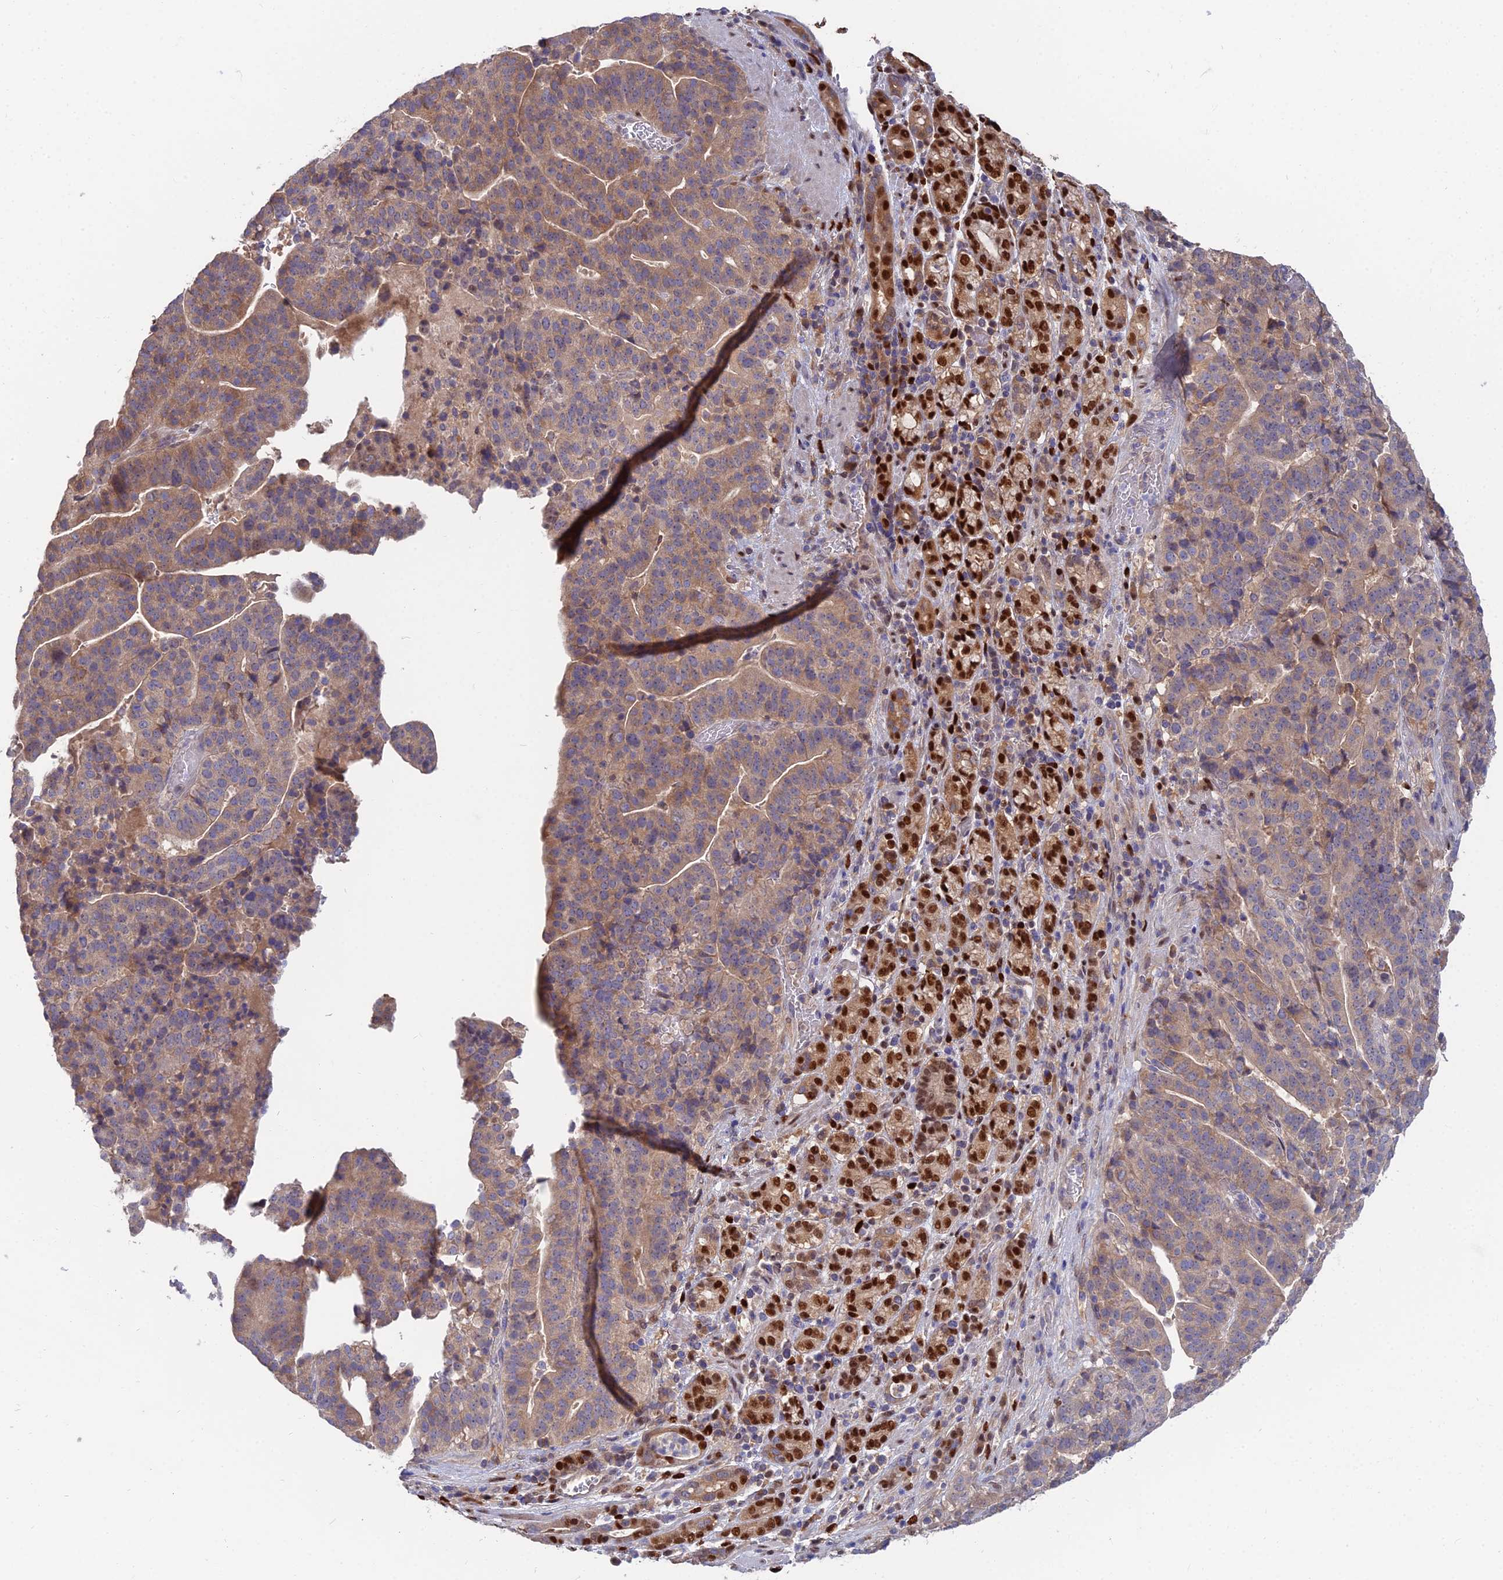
{"staining": {"intensity": "moderate", "quantity": ">75%", "location": "cytoplasmic/membranous"}, "tissue": "stomach cancer", "cell_type": "Tumor cells", "image_type": "cancer", "snomed": [{"axis": "morphology", "description": "Adenocarcinoma, NOS"}, {"axis": "topography", "description": "Stomach"}], "caption": "There is medium levels of moderate cytoplasmic/membranous staining in tumor cells of adenocarcinoma (stomach), as demonstrated by immunohistochemical staining (brown color).", "gene": "DNPEP", "patient": {"sex": "male", "age": 48}}